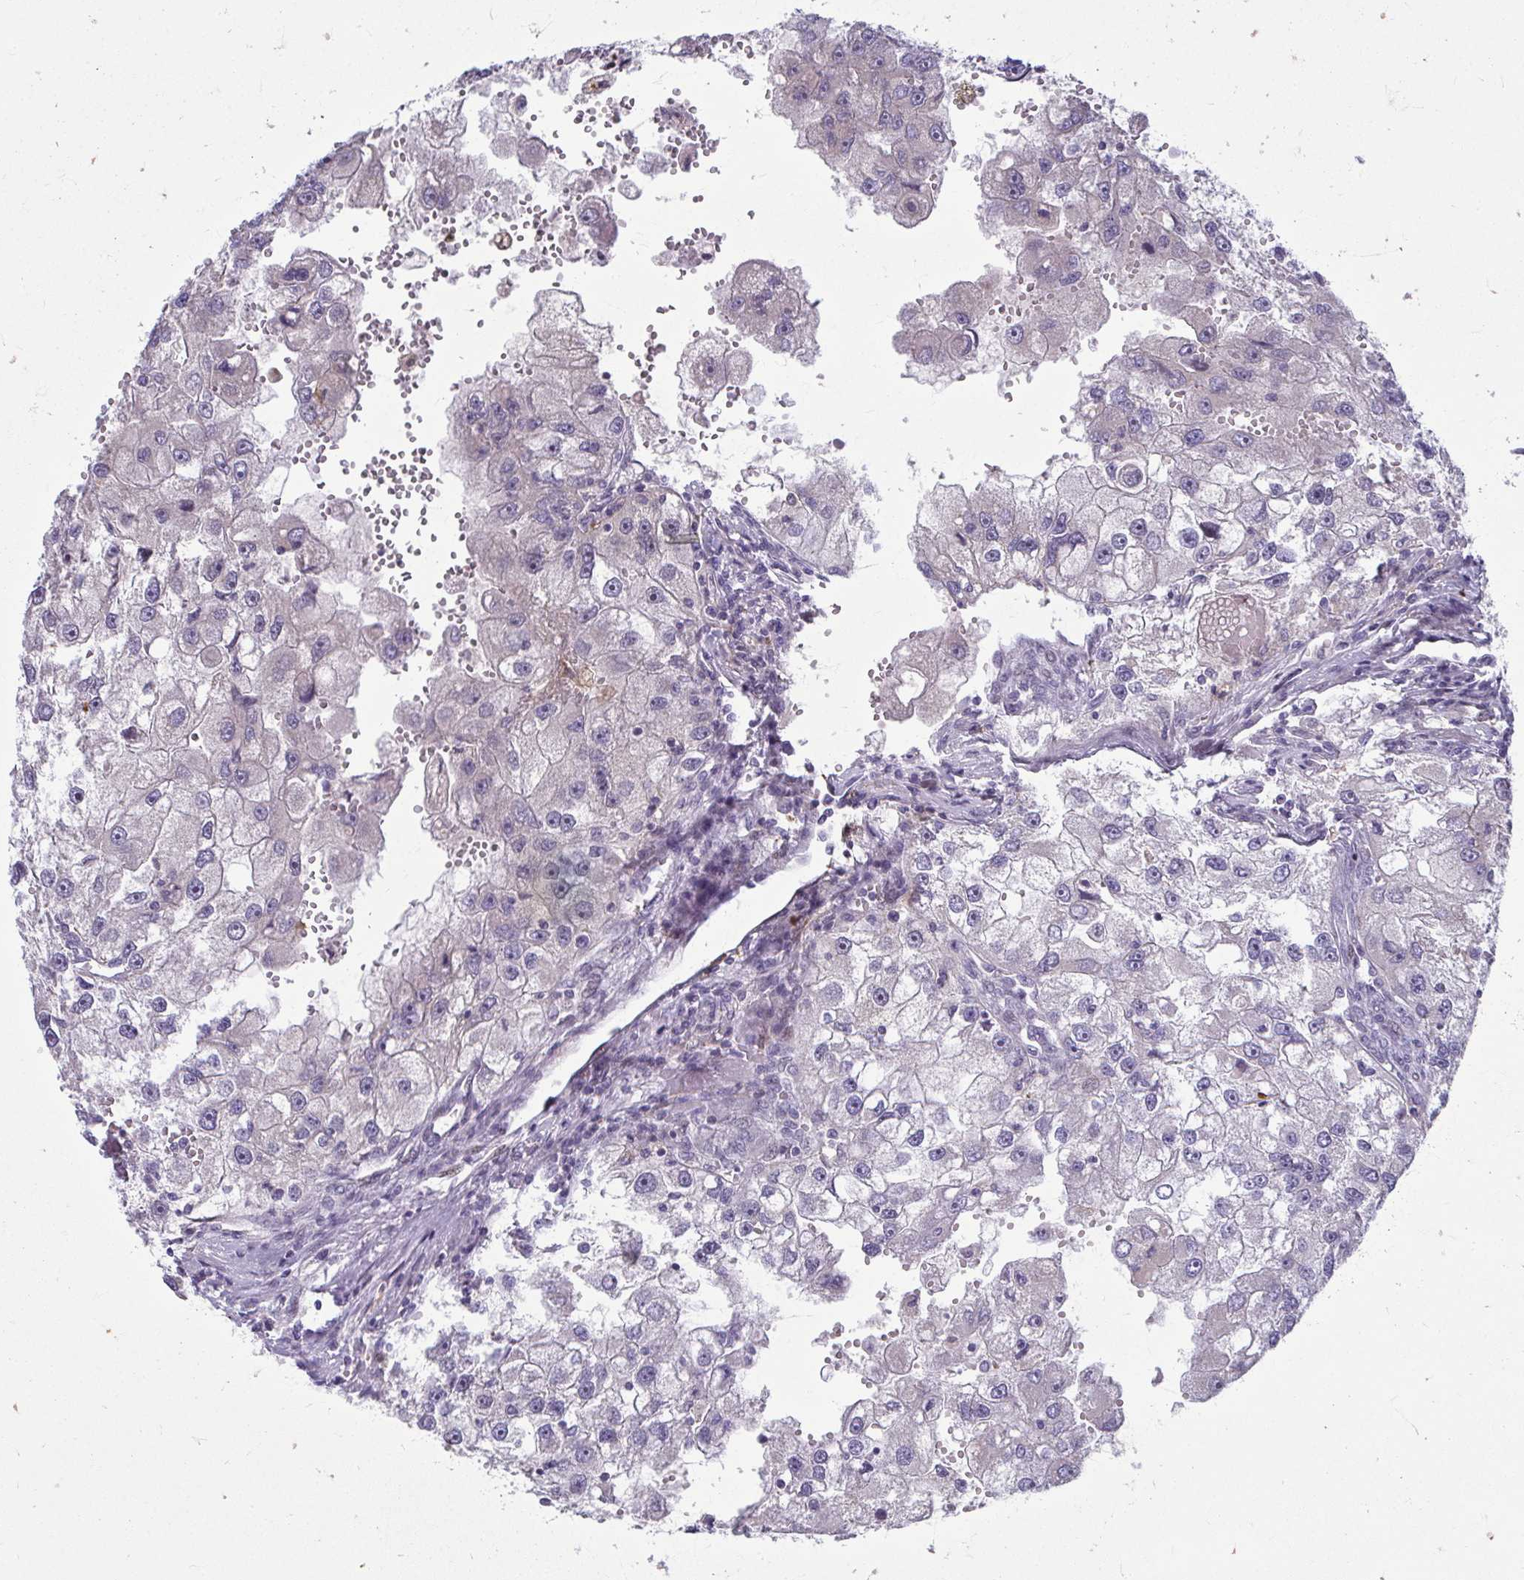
{"staining": {"intensity": "negative", "quantity": "none", "location": "none"}, "tissue": "renal cancer", "cell_type": "Tumor cells", "image_type": "cancer", "snomed": [{"axis": "morphology", "description": "Adenocarcinoma, NOS"}, {"axis": "topography", "description": "Kidney"}], "caption": "This is a histopathology image of immunohistochemistry staining of adenocarcinoma (renal), which shows no staining in tumor cells. Brightfield microscopy of IHC stained with DAB (brown) and hematoxylin (blue), captured at high magnification.", "gene": "ODF1", "patient": {"sex": "male", "age": 63}}